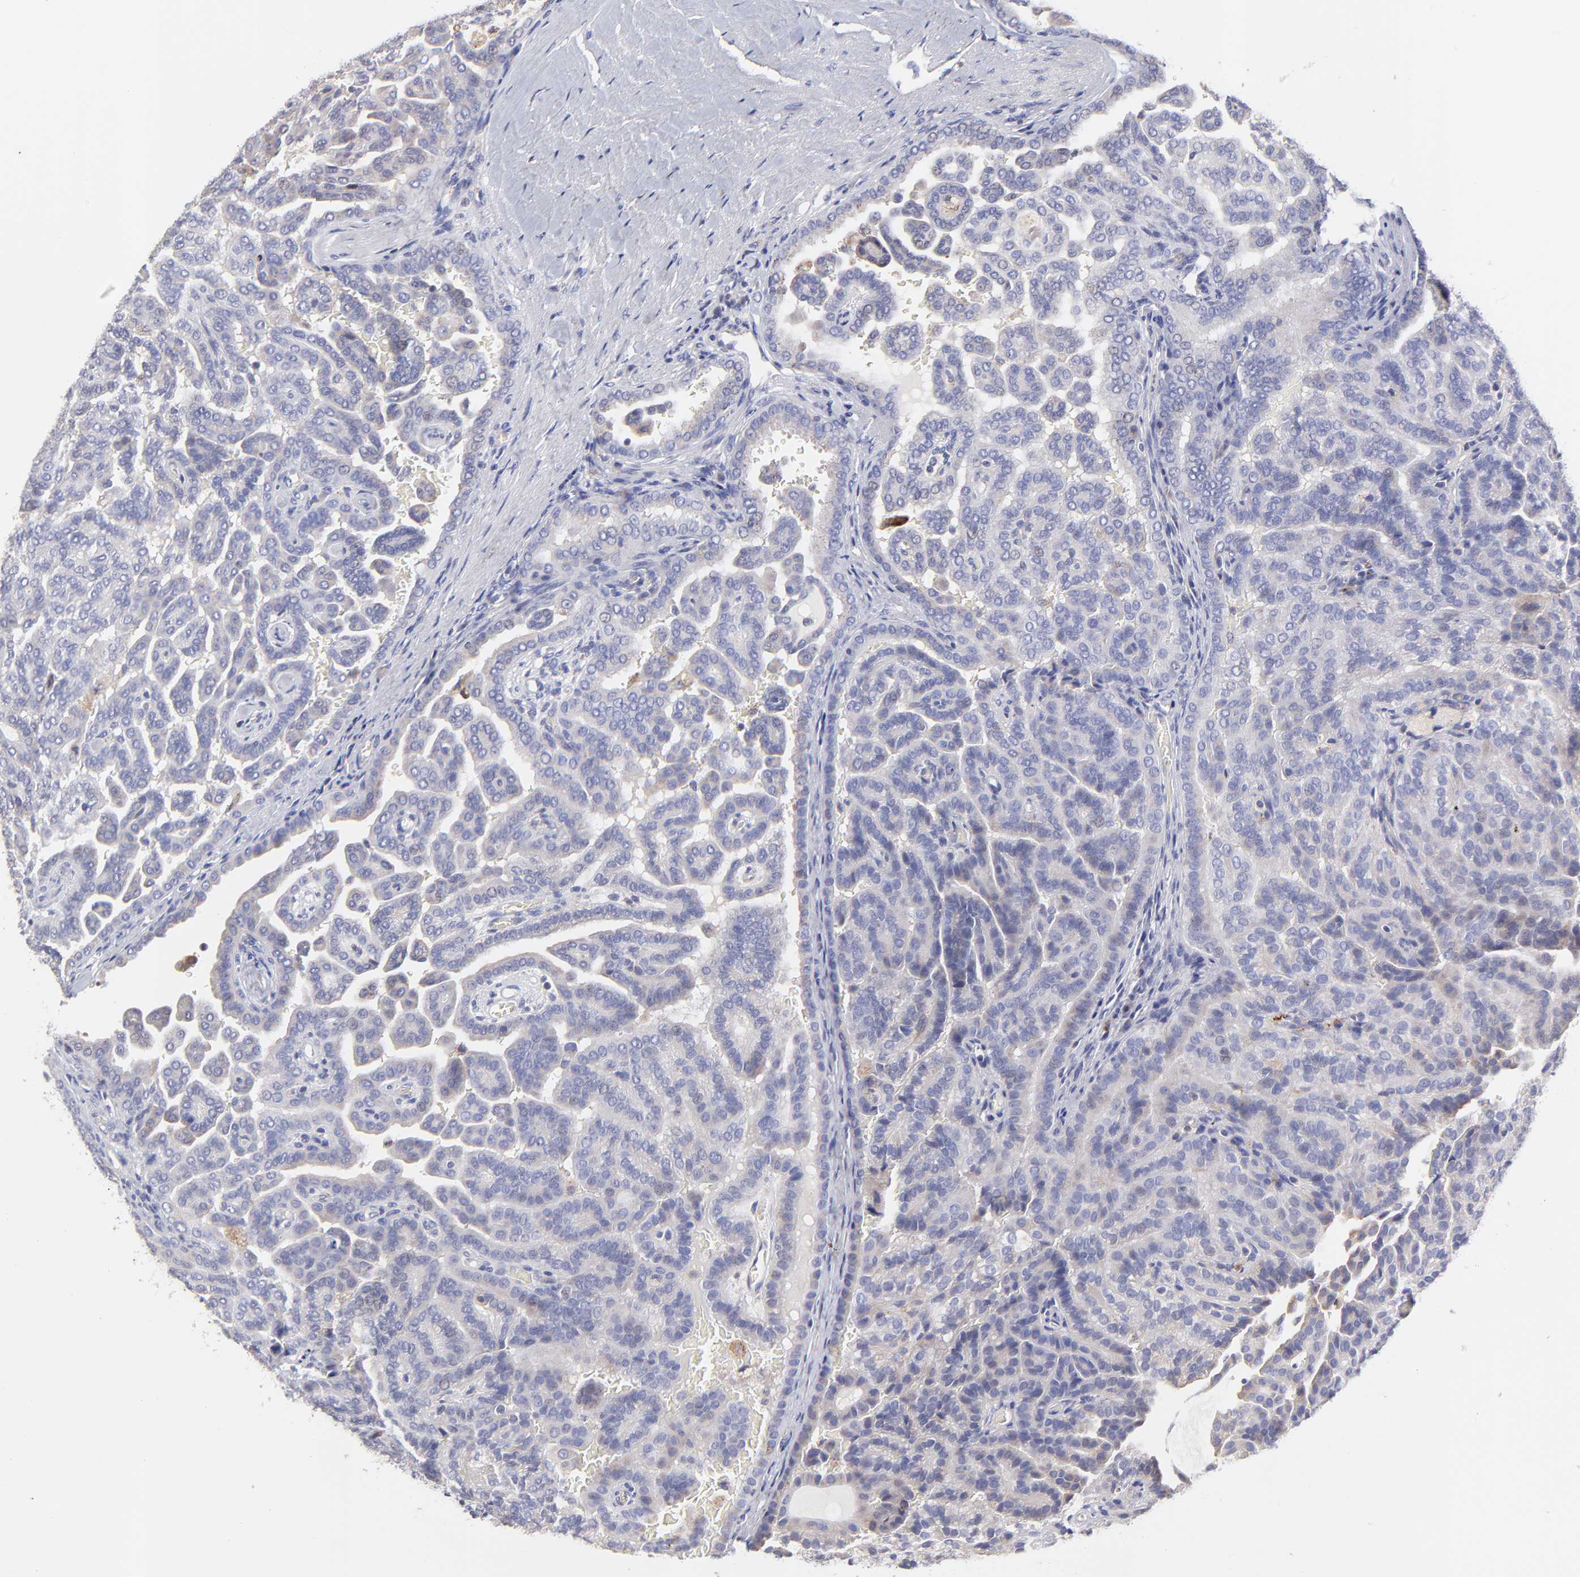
{"staining": {"intensity": "weak", "quantity": "<25%", "location": "cytoplasmic/membranous"}, "tissue": "renal cancer", "cell_type": "Tumor cells", "image_type": "cancer", "snomed": [{"axis": "morphology", "description": "Adenocarcinoma, NOS"}, {"axis": "topography", "description": "Kidney"}], "caption": "This image is of renal adenocarcinoma stained with immunohistochemistry to label a protein in brown with the nuclei are counter-stained blue. There is no positivity in tumor cells. The staining was performed using DAB to visualize the protein expression in brown, while the nuclei were stained in blue with hematoxylin (Magnification: 20x).", "gene": "GCSAM", "patient": {"sex": "male", "age": 61}}